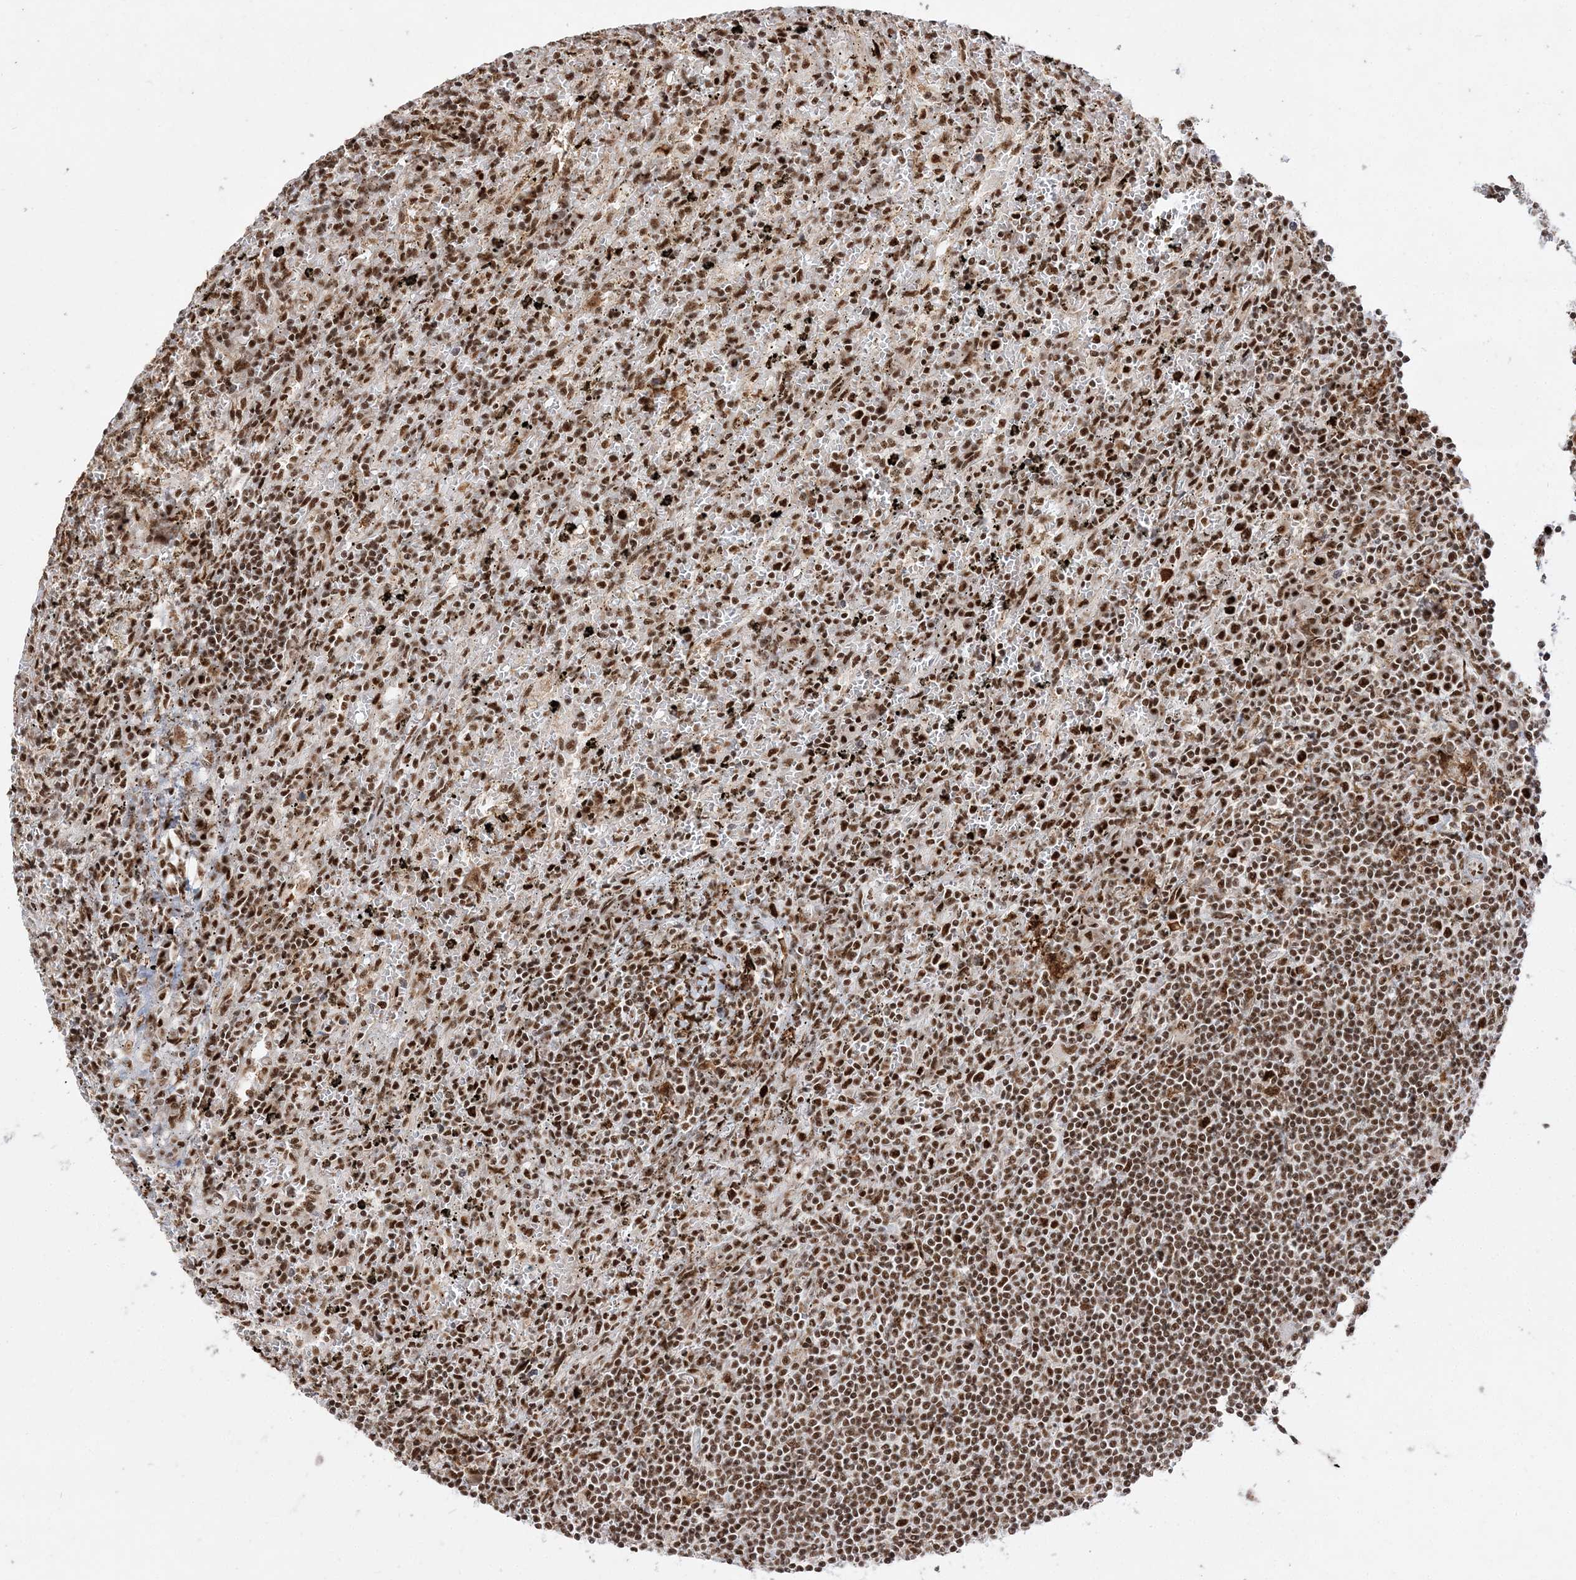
{"staining": {"intensity": "strong", "quantity": ">75%", "location": "nuclear"}, "tissue": "lymphoma", "cell_type": "Tumor cells", "image_type": "cancer", "snomed": [{"axis": "morphology", "description": "Malignant lymphoma, non-Hodgkin's type, Low grade"}, {"axis": "topography", "description": "Spleen"}], "caption": "Protein staining by IHC displays strong nuclear expression in about >75% of tumor cells in malignant lymphoma, non-Hodgkin's type (low-grade).", "gene": "RBM17", "patient": {"sex": "male", "age": 76}}